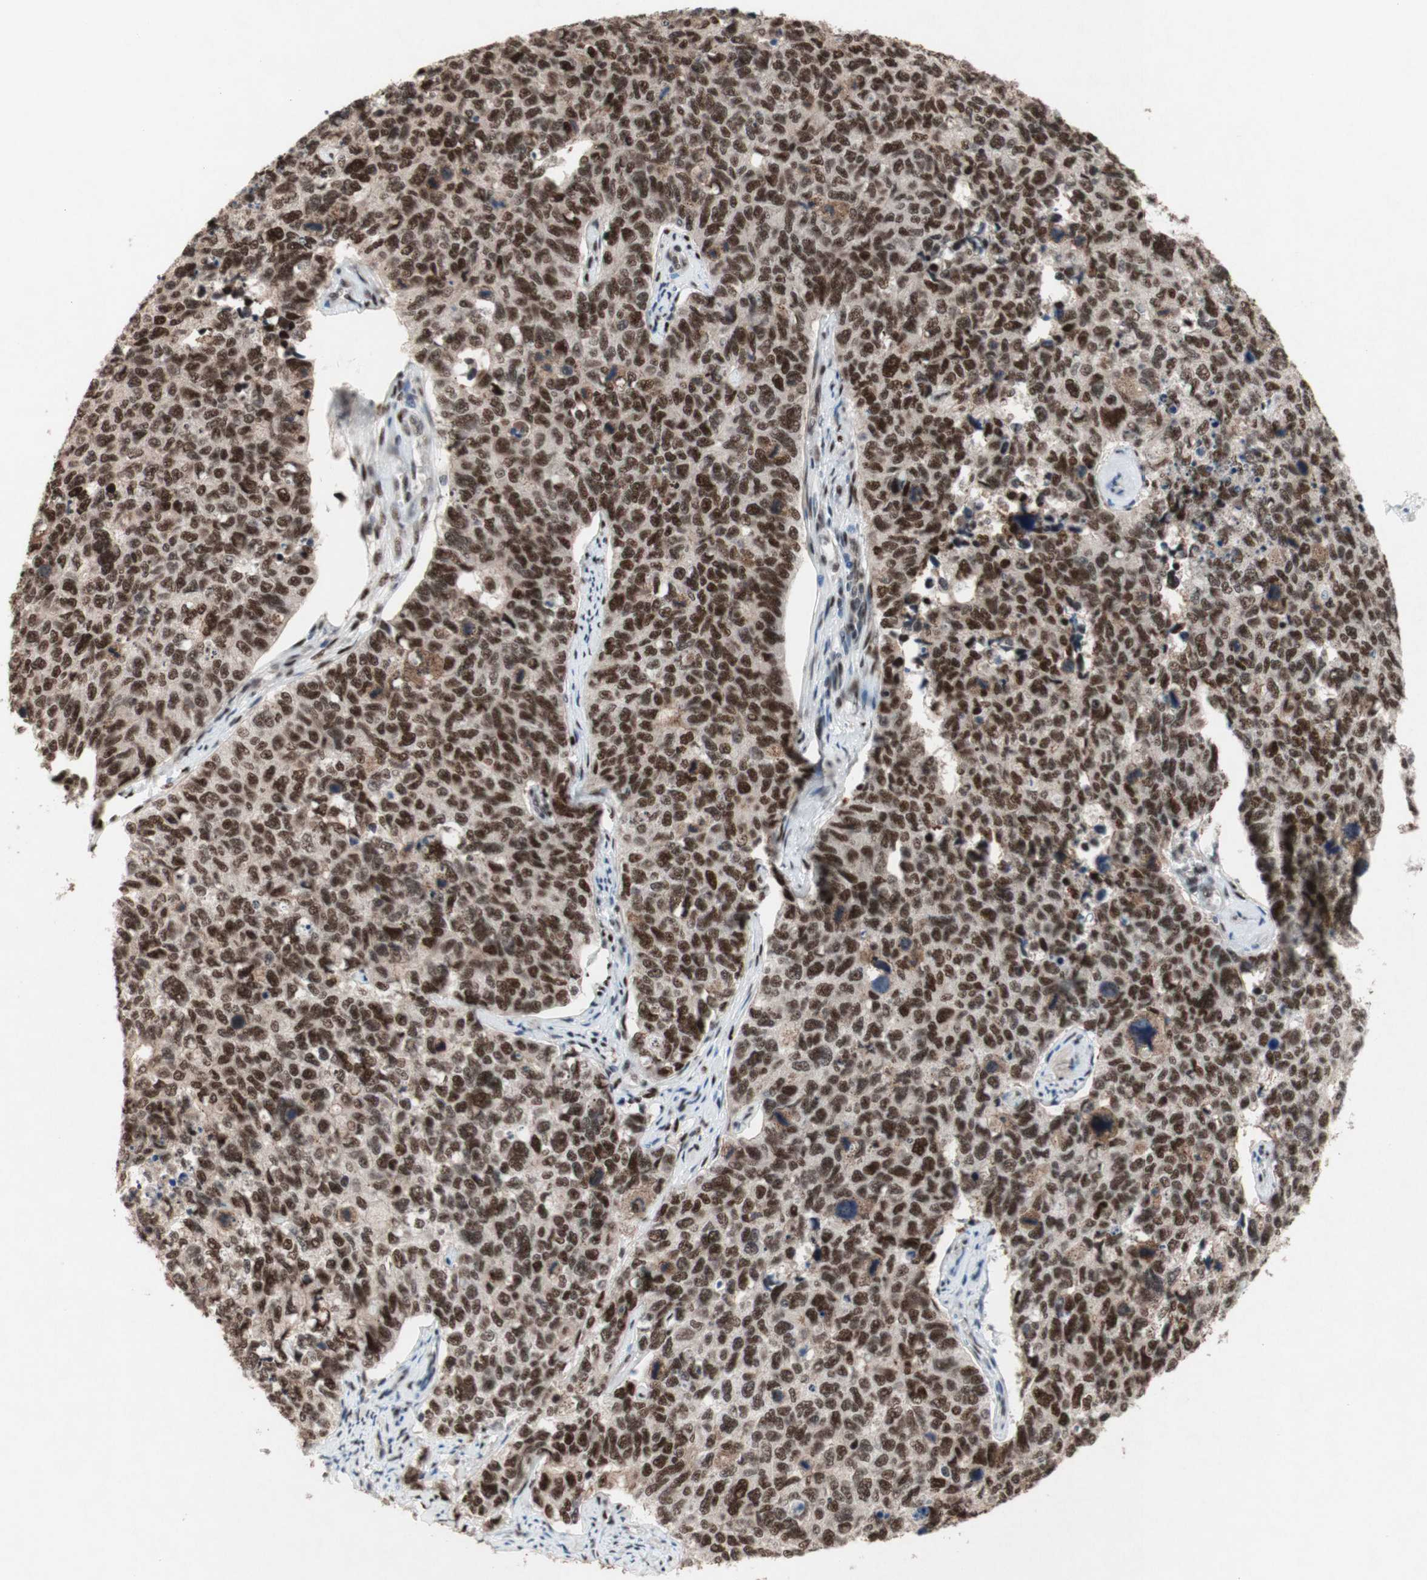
{"staining": {"intensity": "moderate", "quantity": ">75%", "location": "nuclear"}, "tissue": "cervical cancer", "cell_type": "Tumor cells", "image_type": "cancer", "snomed": [{"axis": "morphology", "description": "Squamous cell carcinoma, NOS"}, {"axis": "topography", "description": "Cervix"}], "caption": "A histopathology image of cervical cancer (squamous cell carcinoma) stained for a protein exhibits moderate nuclear brown staining in tumor cells.", "gene": "TLE1", "patient": {"sex": "female", "age": 63}}